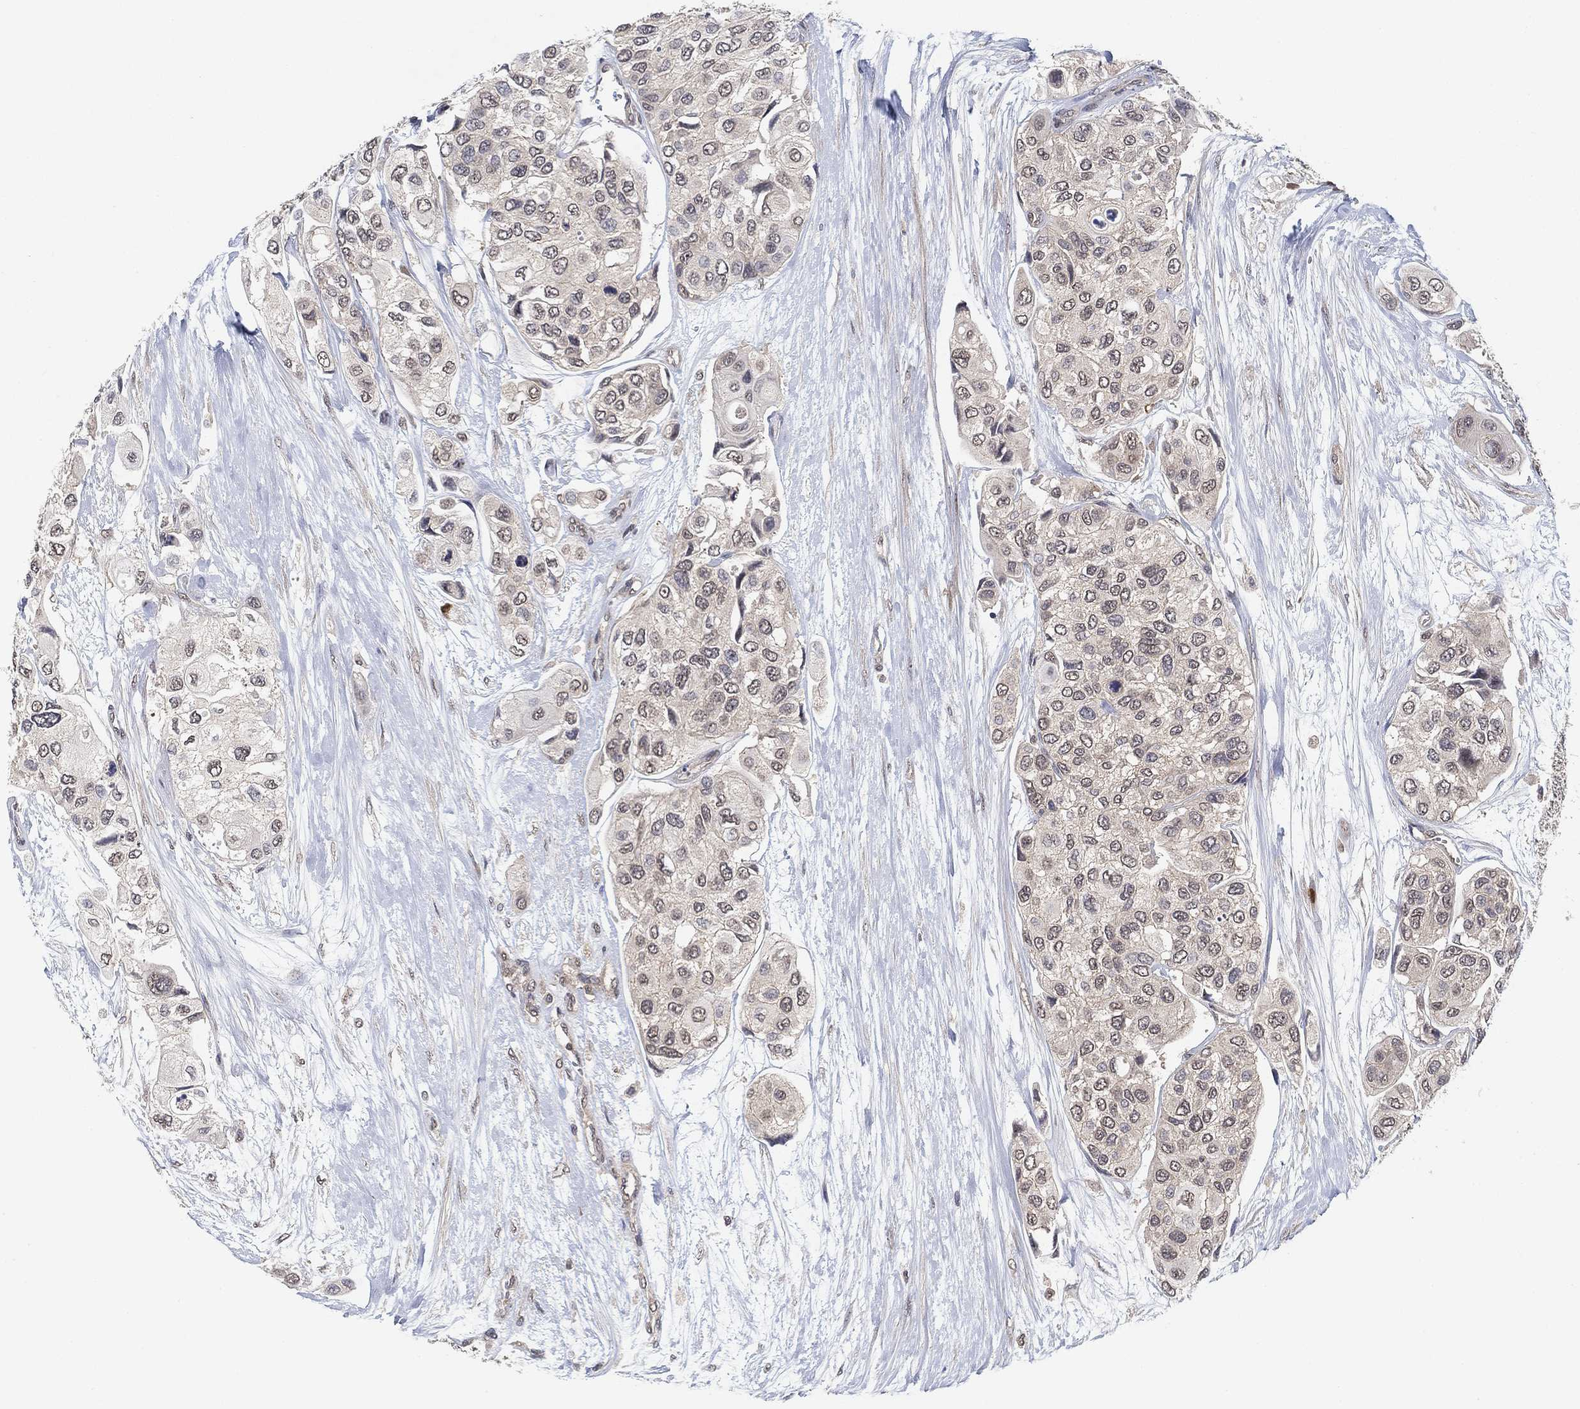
{"staining": {"intensity": "negative", "quantity": "none", "location": "none"}, "tissue": "urothelial cancer", "cell_type": "Tumor cells", "image_type": "cancer", "snomed": [{"axis": "morphology", "description": "Urothelial carcinoma, High grade"}, {"axis": "topography", "description": "Urinary bladder"}], "caption": "Tumor cells are negative for protein expression in human high-grade urothelial carcinoma.", "gene": "CCDC43", "patient": {"sex": "male", "age": 77}}